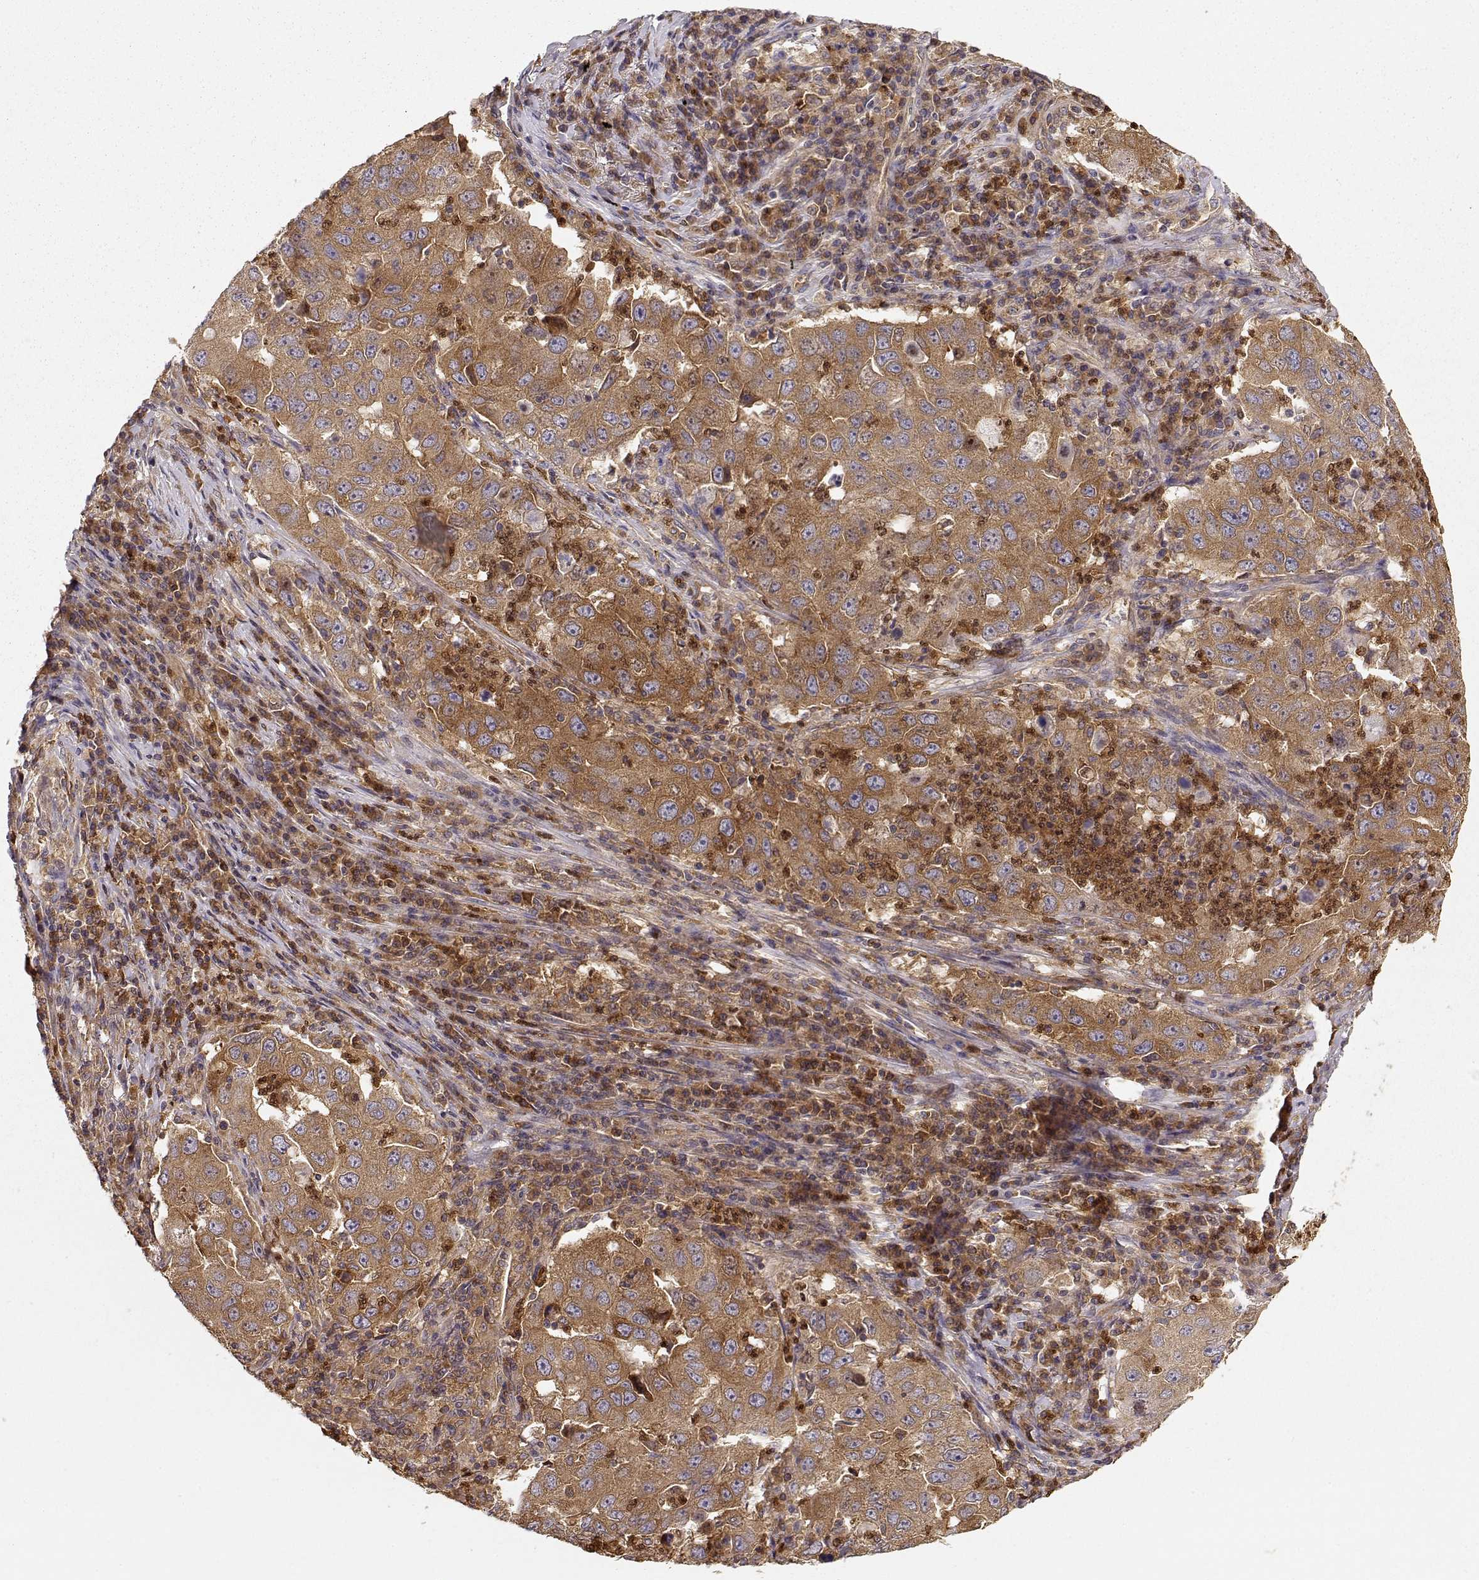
{"staining": {"intensity": "moderate", "quantity": ">75%", "location": "cytoplasmic/membranous"}, "tissue": "lung cancer", "cell_type": "Tumor cells", "image_type": "cancer", "snomed": [{"axis": "morphology", "description": "Adenocarcinoma, NOS"}, {"axis": "topography", "description": "Lung"}], "caption": "Tumor cells exhibit medium levels of moderate cytoplasmic/membranous expression in approximately >75% of cells in human lung cancer (adenocarcinoma).", "gene": "ARHGEF2", "patient": {"sex": "male", "age": 73}}